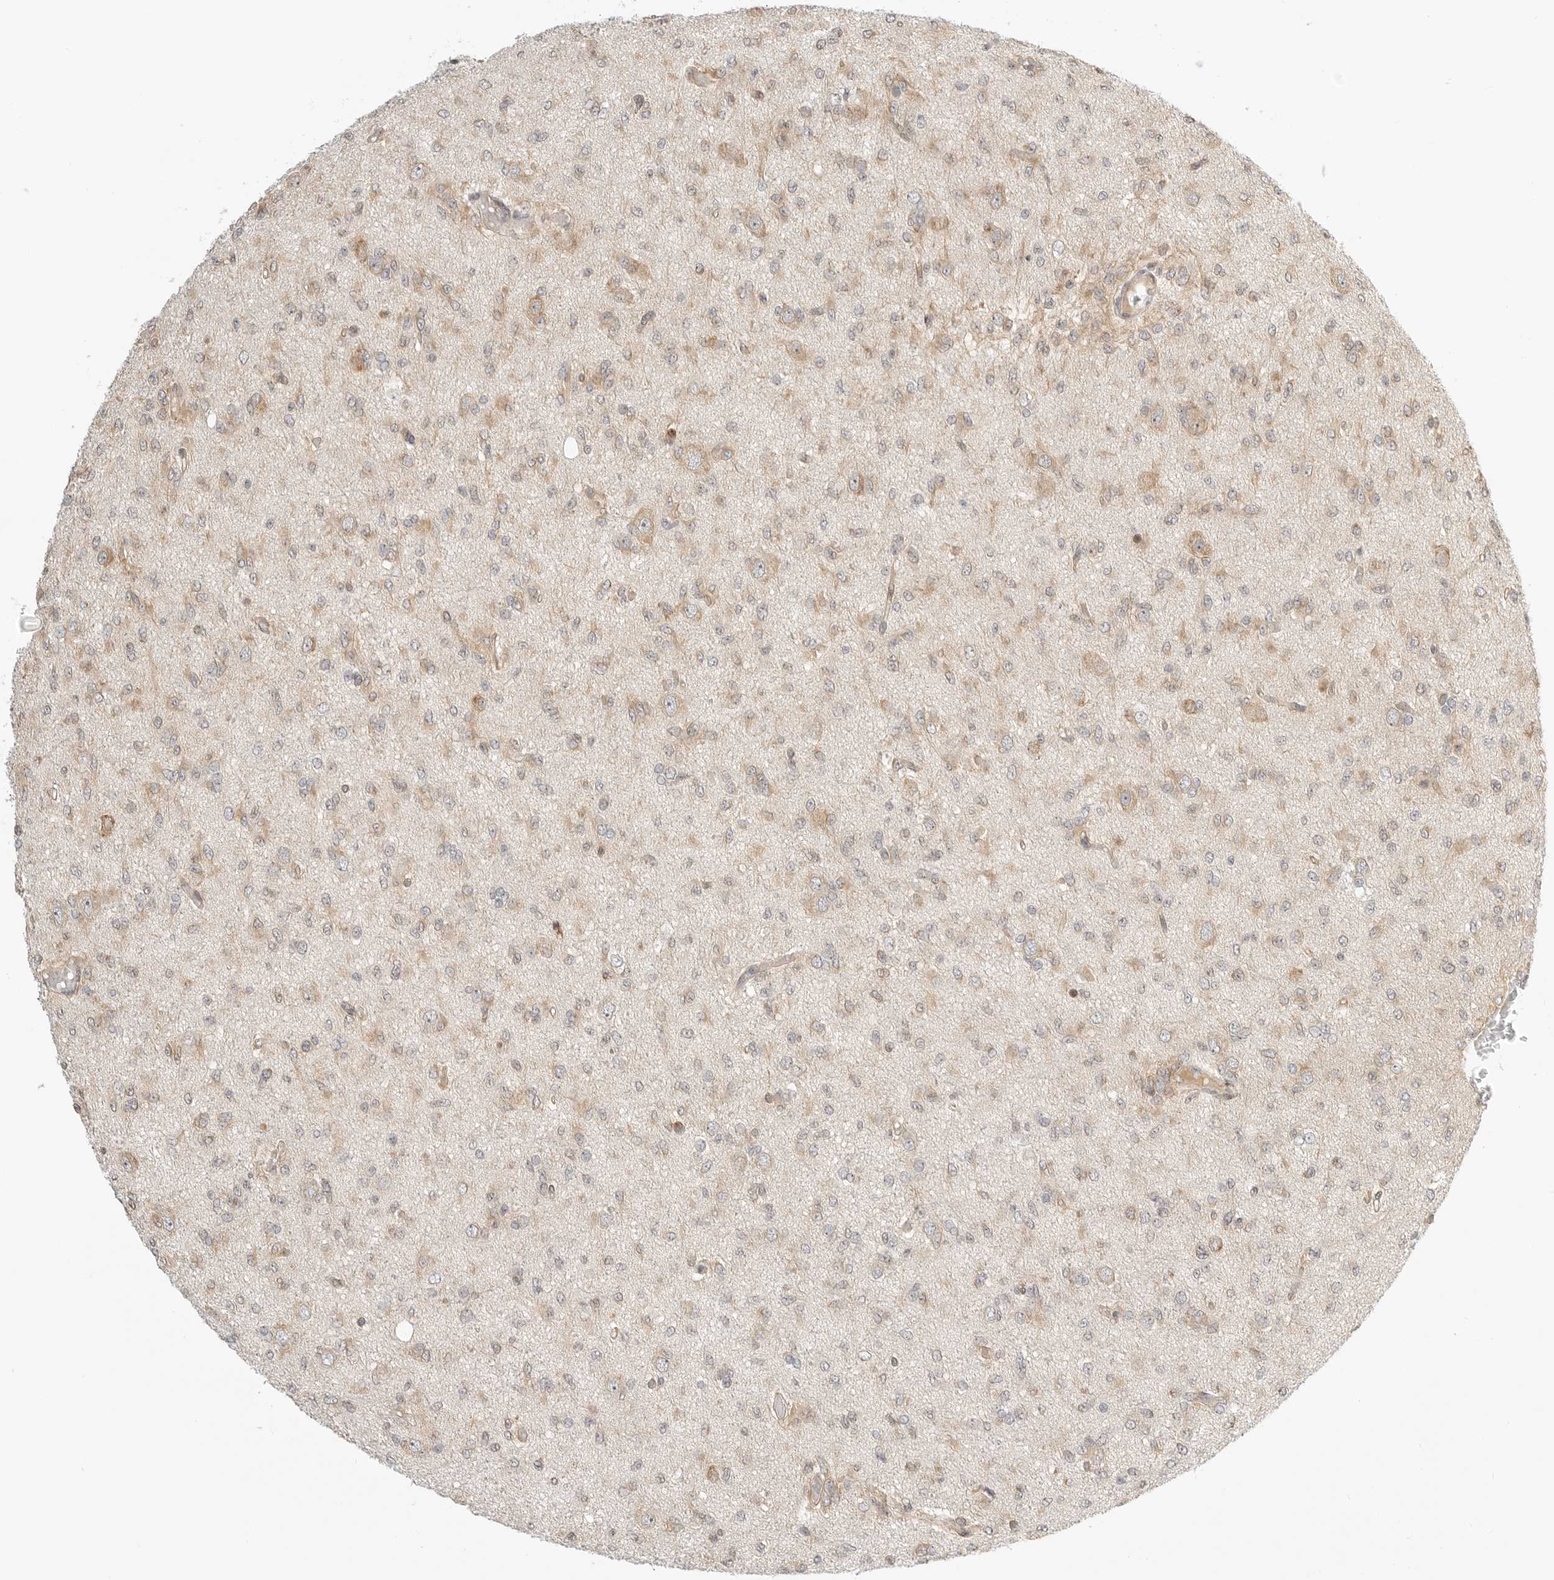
{"staining": {"intensity": "weak", "quantity": "<25%", "location": "cytoplasmic/membranous"}, "tissue": "glioma", "cell_type": "Tumor cells", "image_type": "cancer", "snomed": [{"axis": "morphology", "description": "Glioma, malignant, High grade"}, {"axis": "topography", "description": "Brain"}], "caption": "This is an immunohistochemistry (IHC) micrograph of human glioma. There is no staining in tumor cells.", "gene": "DSCC1", "patient": {"sex": "female", "age": 59}}